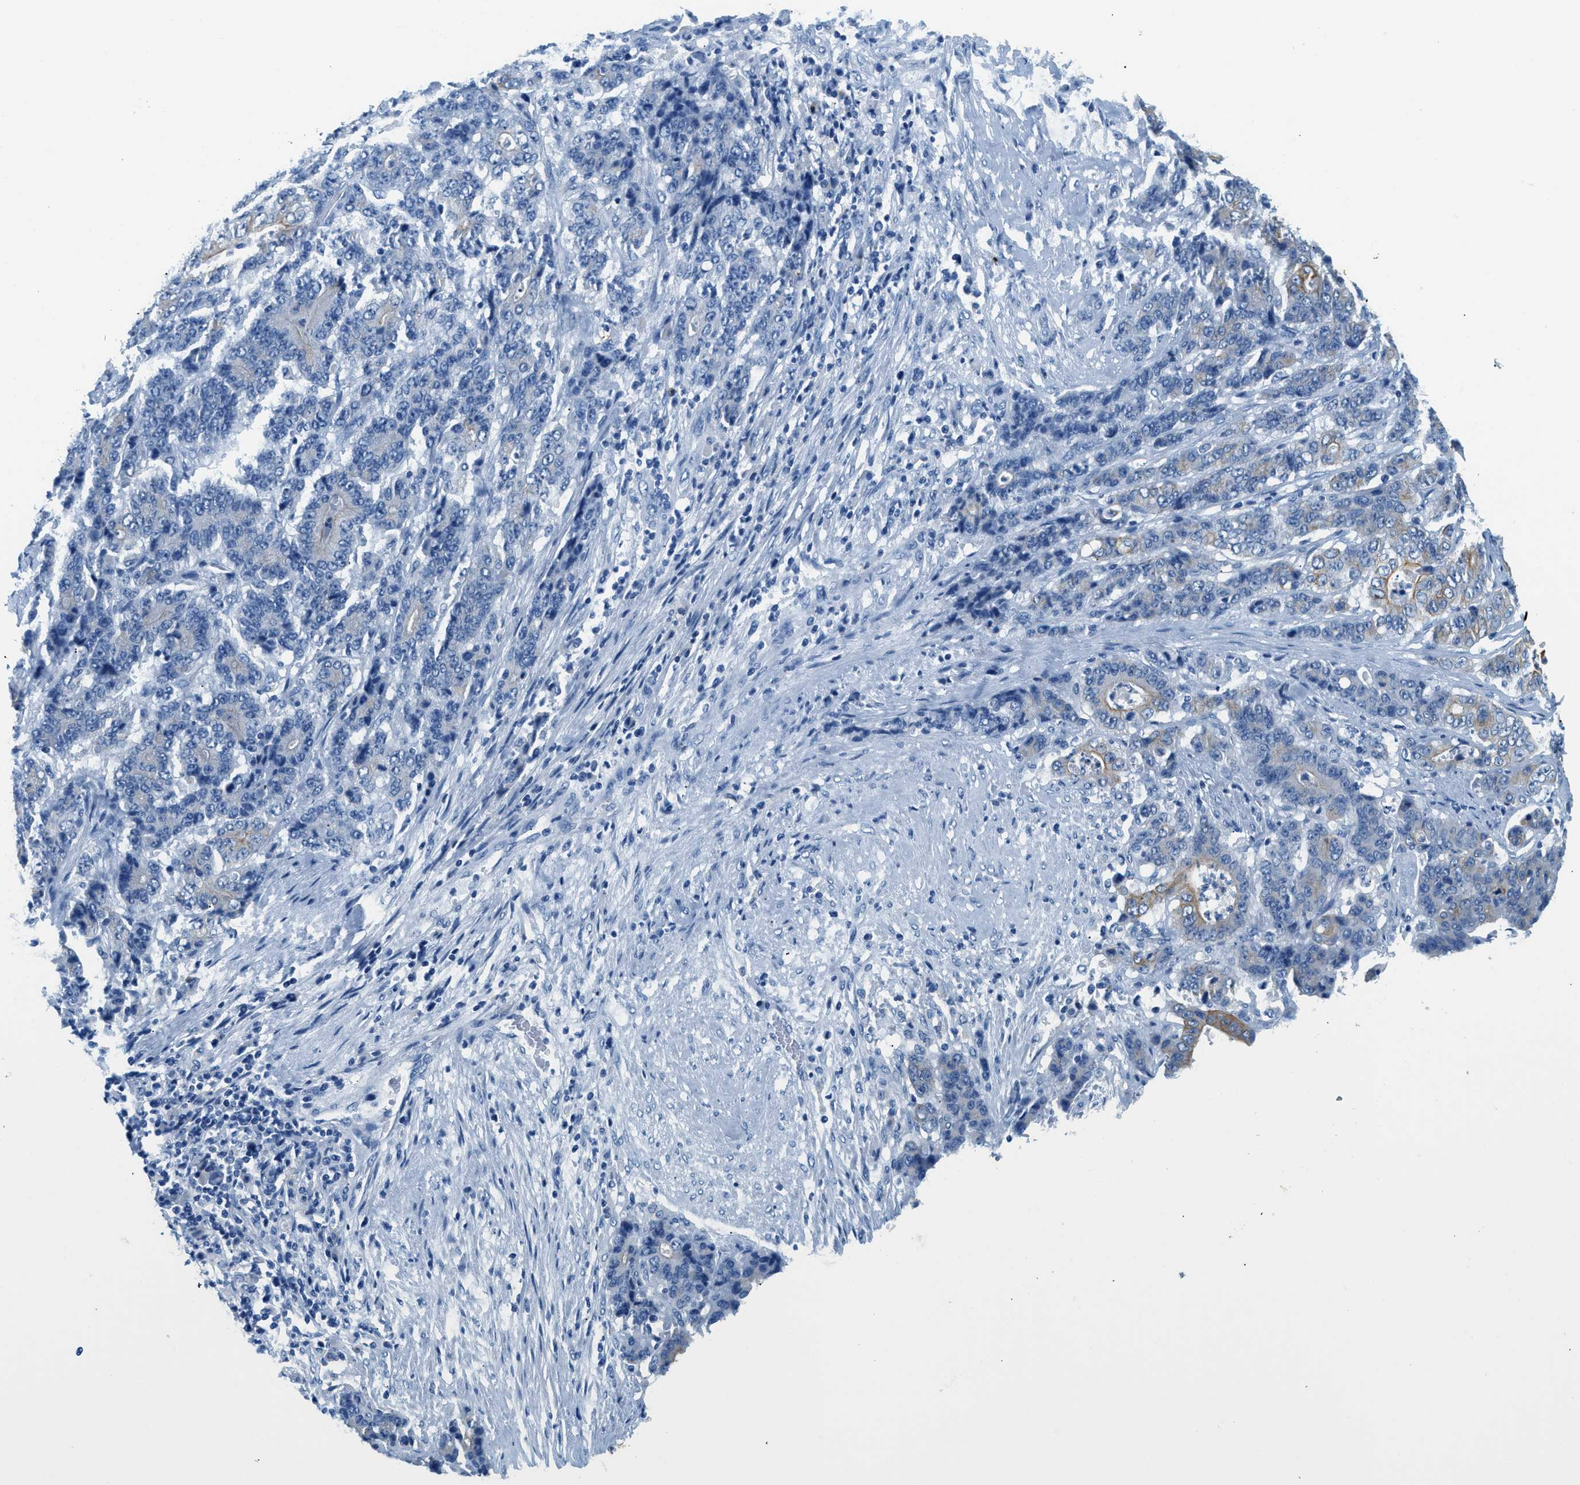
{"staining": {"intensity": "moderate", "quantity": "<25%", "location": "cytoplasmic/membranous"}, "tissue": "stomach cancer", "cell_type": "Tumor cells", "image_type": "cancer", "snomed": [{"axis": "morphology", "description": "Adenocarcinoma, NOS"}, {"axis": "topography", "description": "Stomach"}], "caption": "A micrograph of stomach cancer (adenocarcinoma) stained for a protein exhibits moderate cytoplasmic/membranous brown staining in tumor cells. Using DAB (brown) and hematoxylin (blue) stains, captured at high magnification using brightfield microscopy.", "gene": "STXBP2", "patient": {"sex": "female", "age": 73}}